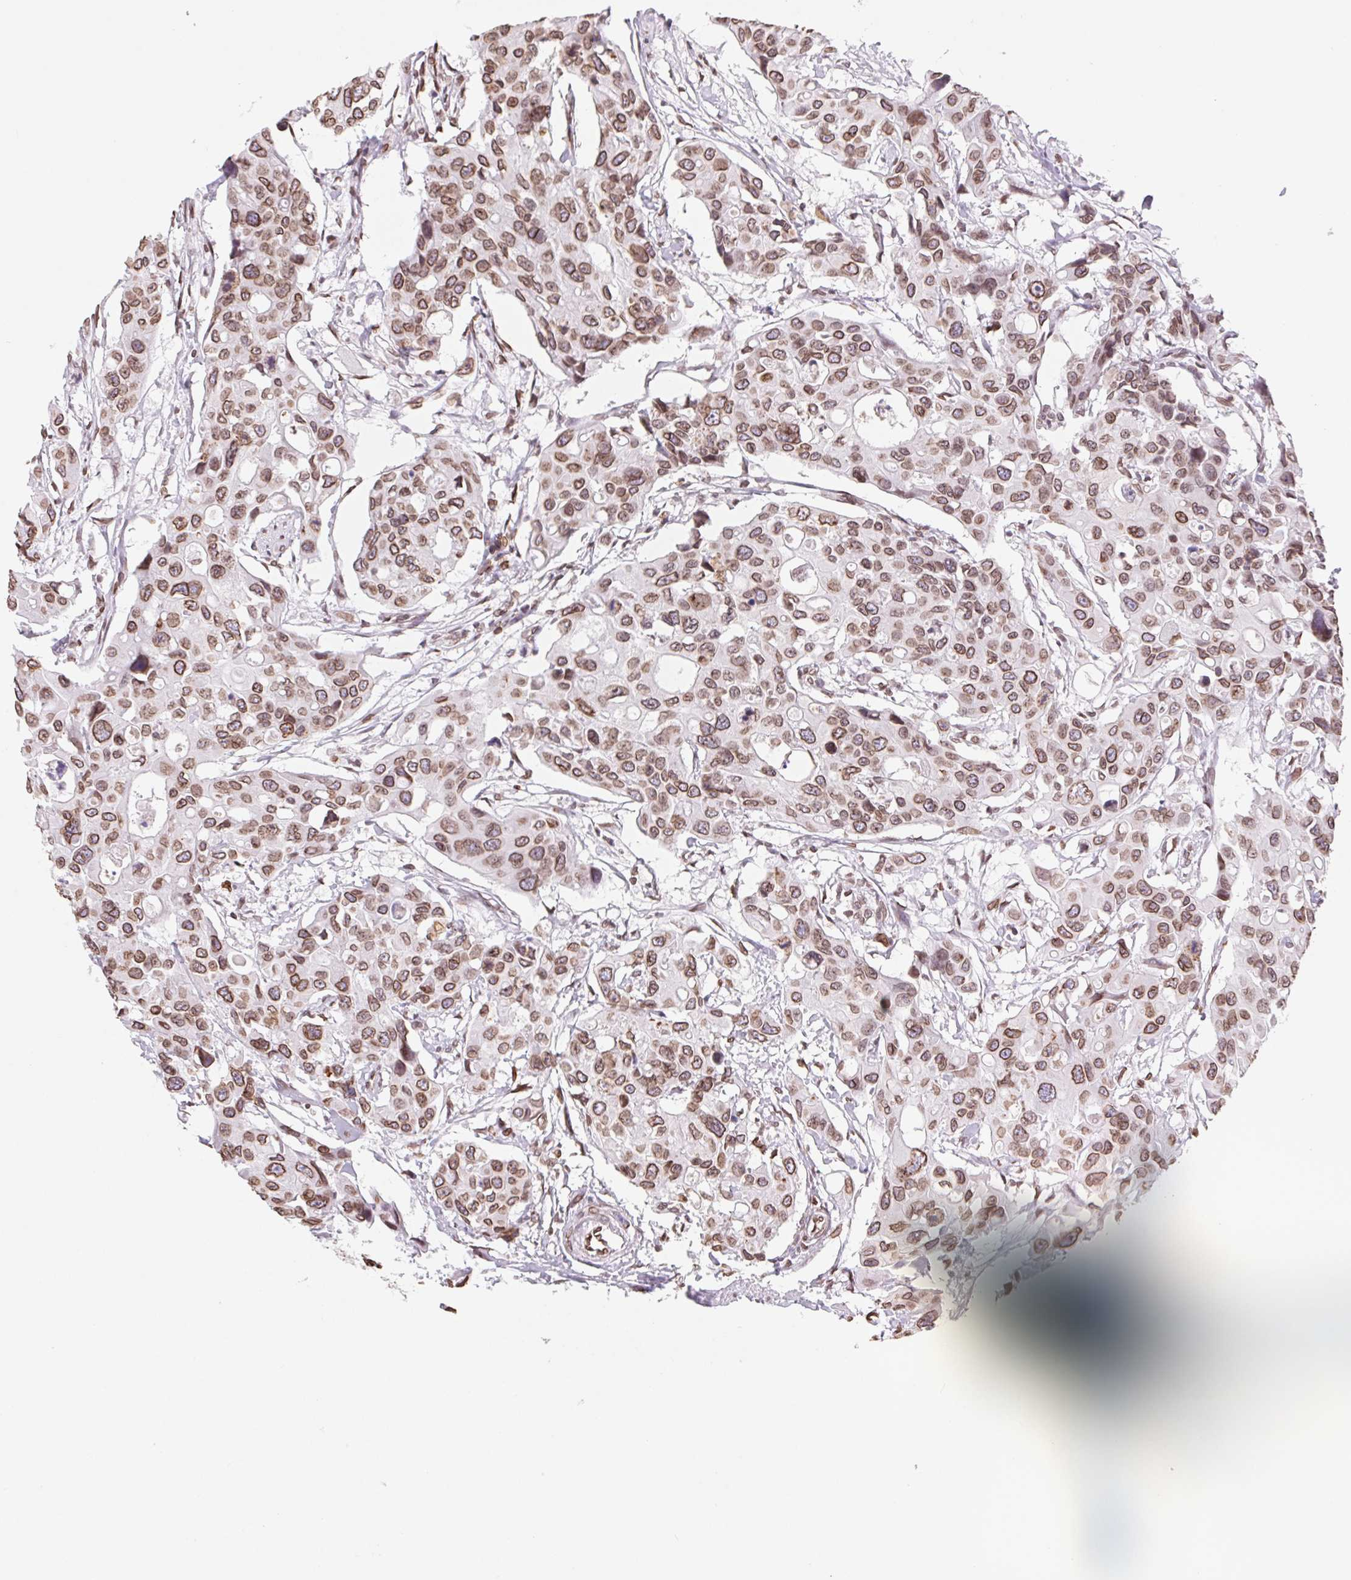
{"staining": {"intensity": "moderate", "quantity": ">75%", "location": "cytoplasmic/membranous,nuclear"}, "tissue": "colorectal cancer", "cell_type": "Tumor cells", "image_type": "cancer", "snomed": [{"axis": "morphology", "description": "Adenocarcinoma, NOS"}, {"axis": "topography", "description": "Colon"}], "caption": "High-magnification brightfield microscopy of colorectal cancer stained with DAB (3,3'-diaminobenzidine) (brown) and counterstained with hematoxylin (blue). tumor cells exhibit moderate cytoplasmic/membranous and nuclear expression is seen in approximately>75% of cells. Immunohistochemistry (ihc) stains the protein of interest in brown and the nuclei are stained blue.", "gene": "LMNB2", "patient": {"sex": "male", "age": 77}}